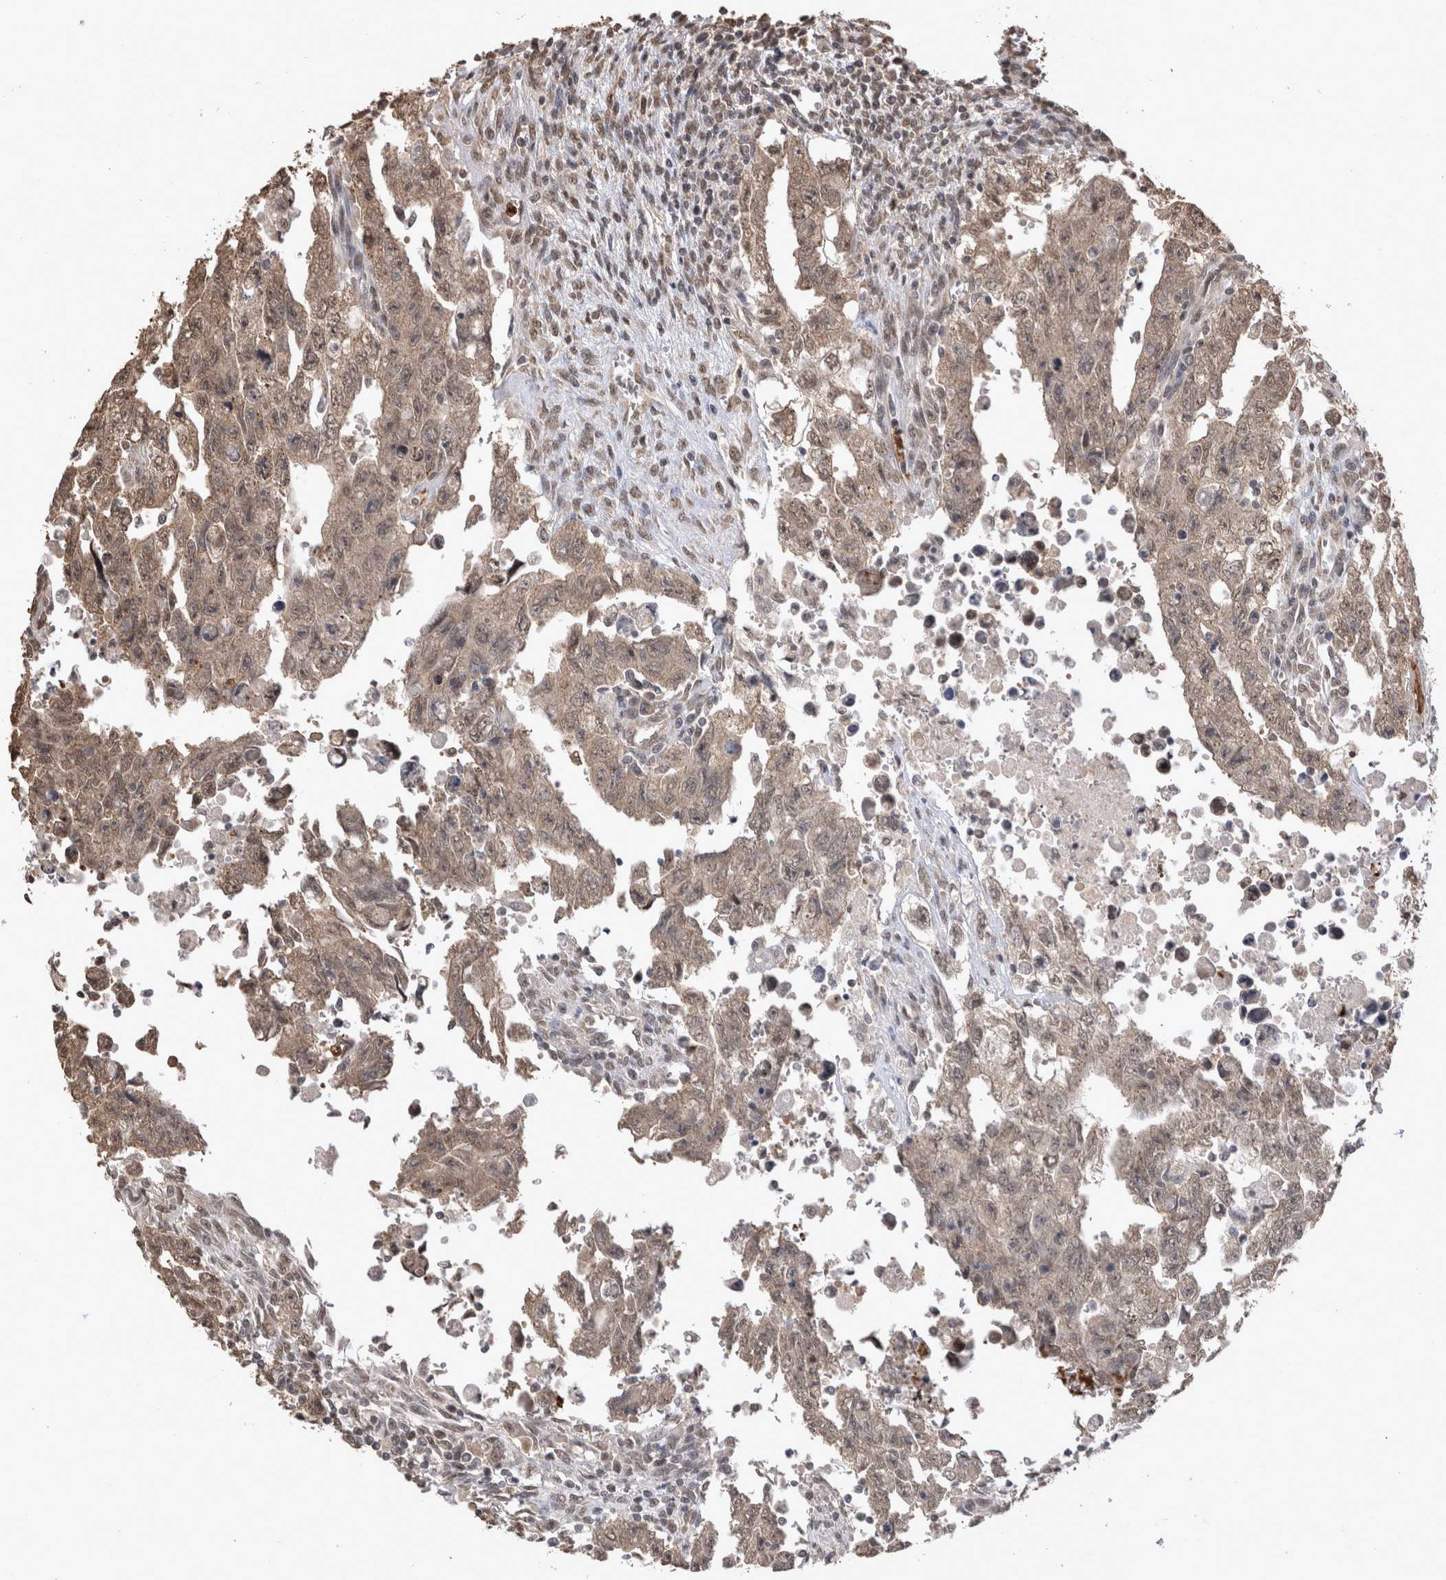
{"staining": {"intensity": "weak", "quantity": ">75%", "location": "cytoplasmic/membranous,nuclear"}, "tissue": "testis cancer", "cell_type": "Tumor cells", "image_type": "cancer", "snomed": [{"axis": "morphology", "description": "Carcinoma, Embryonal, NOS"}, {"axis": "topography", "description": "Testis"}], "caption": "Immunohistochemical staining of human testis embryonal carcinoma exhibits low levels of weak cytoplasmic/membranous and nuclear protein expression in approximately >75% of tumor cells.", "gene": "PAK4", "patient": {"sex": "male", "age": 28}}